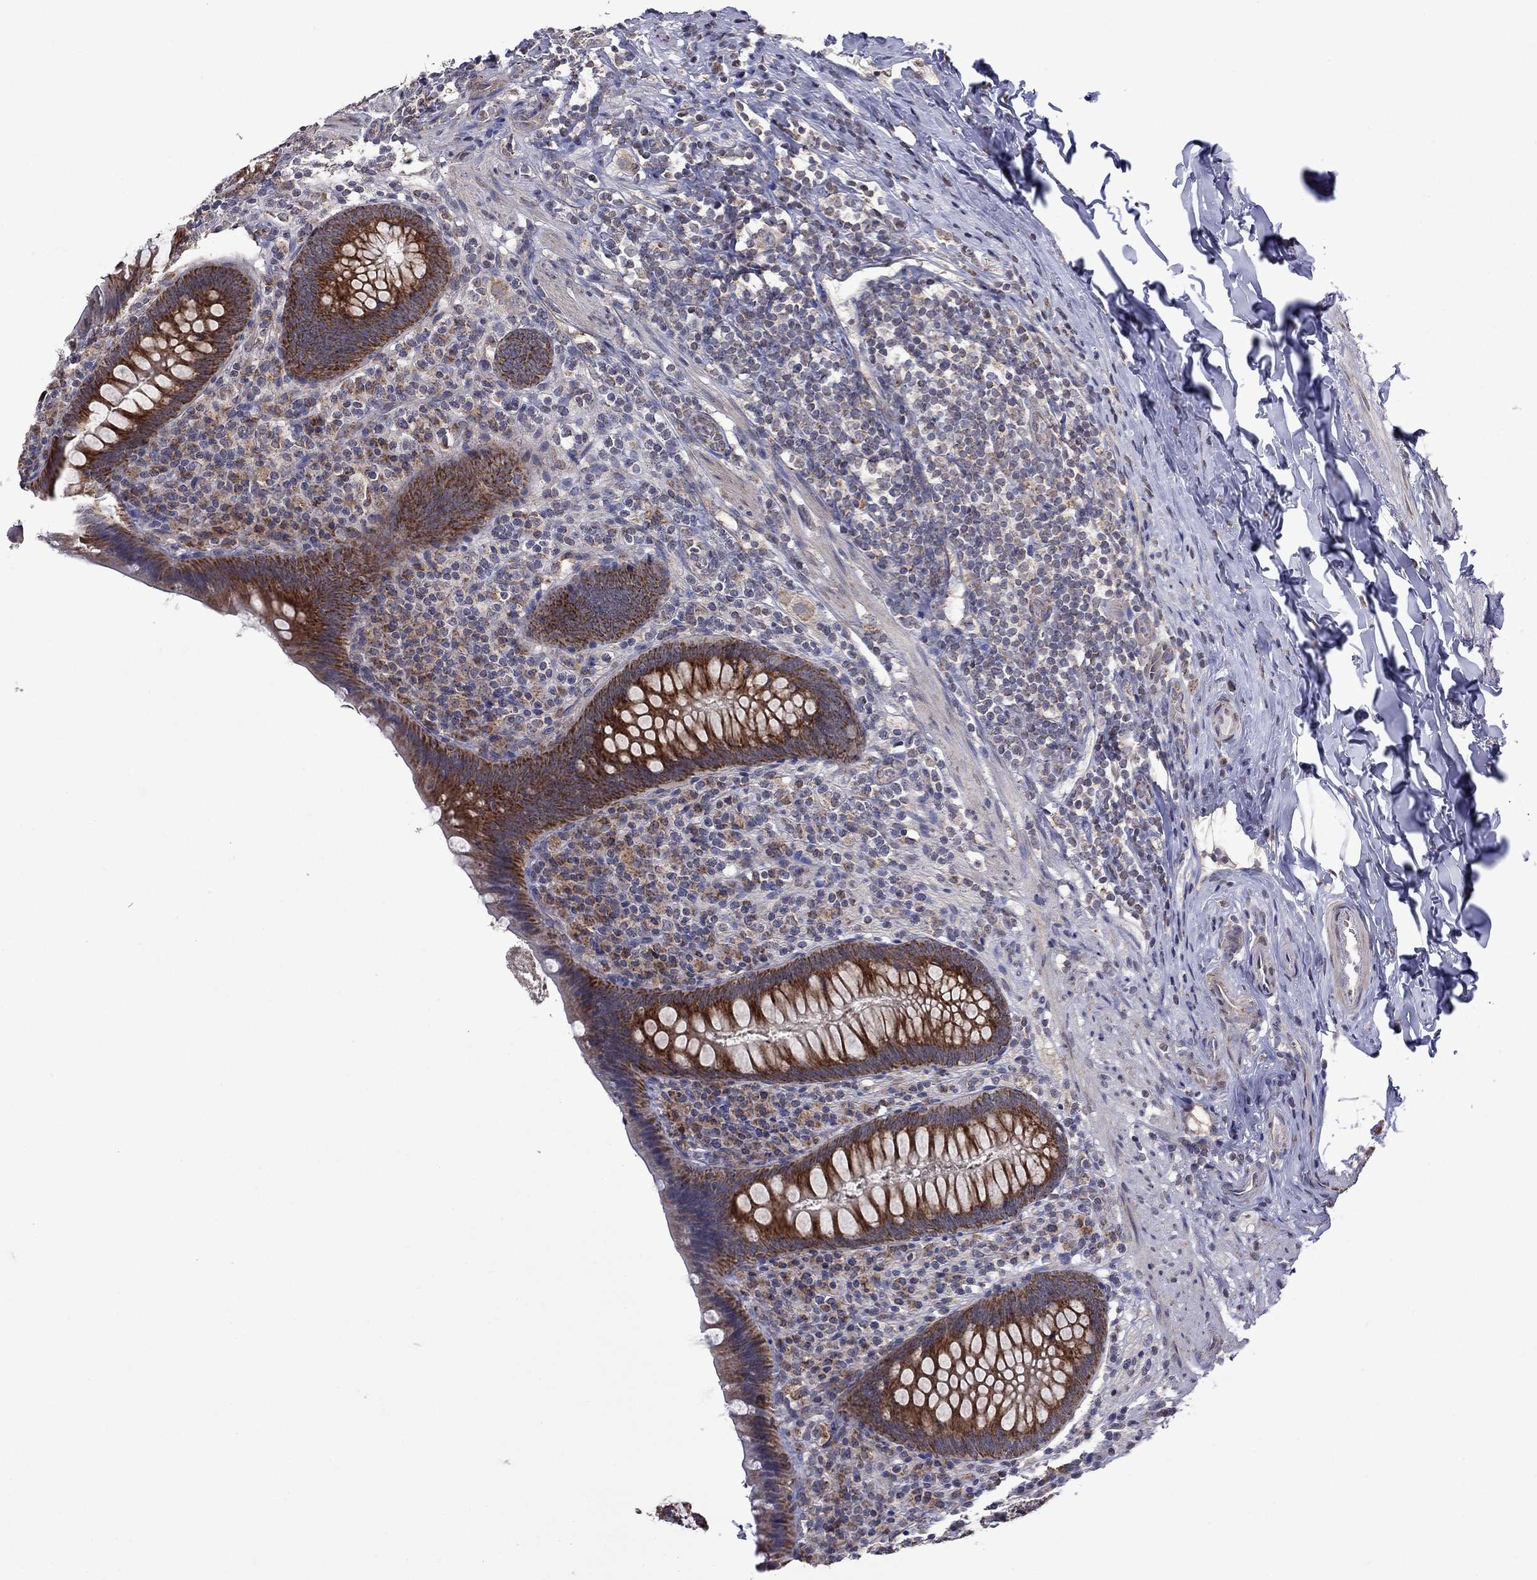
{"staining": {"intensity": "strong", "quantity": ">75%", "location": "cytoplasmic/membranous"}, "tissue": "appendix", "cell_type": "Glandular cells", "image_type": "normal", "snomed": [{"axis": "morphology", "description": "Normal tissue, NOS"}, {"axis": "topography", "description": "Appendix"}], "caption": "Immunohistochemical staining of benign appendix displays strong cytoplasmic/membranous protein positivity in approximately >75% of glandular cells.", "gene": "NDUFB1", "patient": {"sex": "male", "age": 47}}